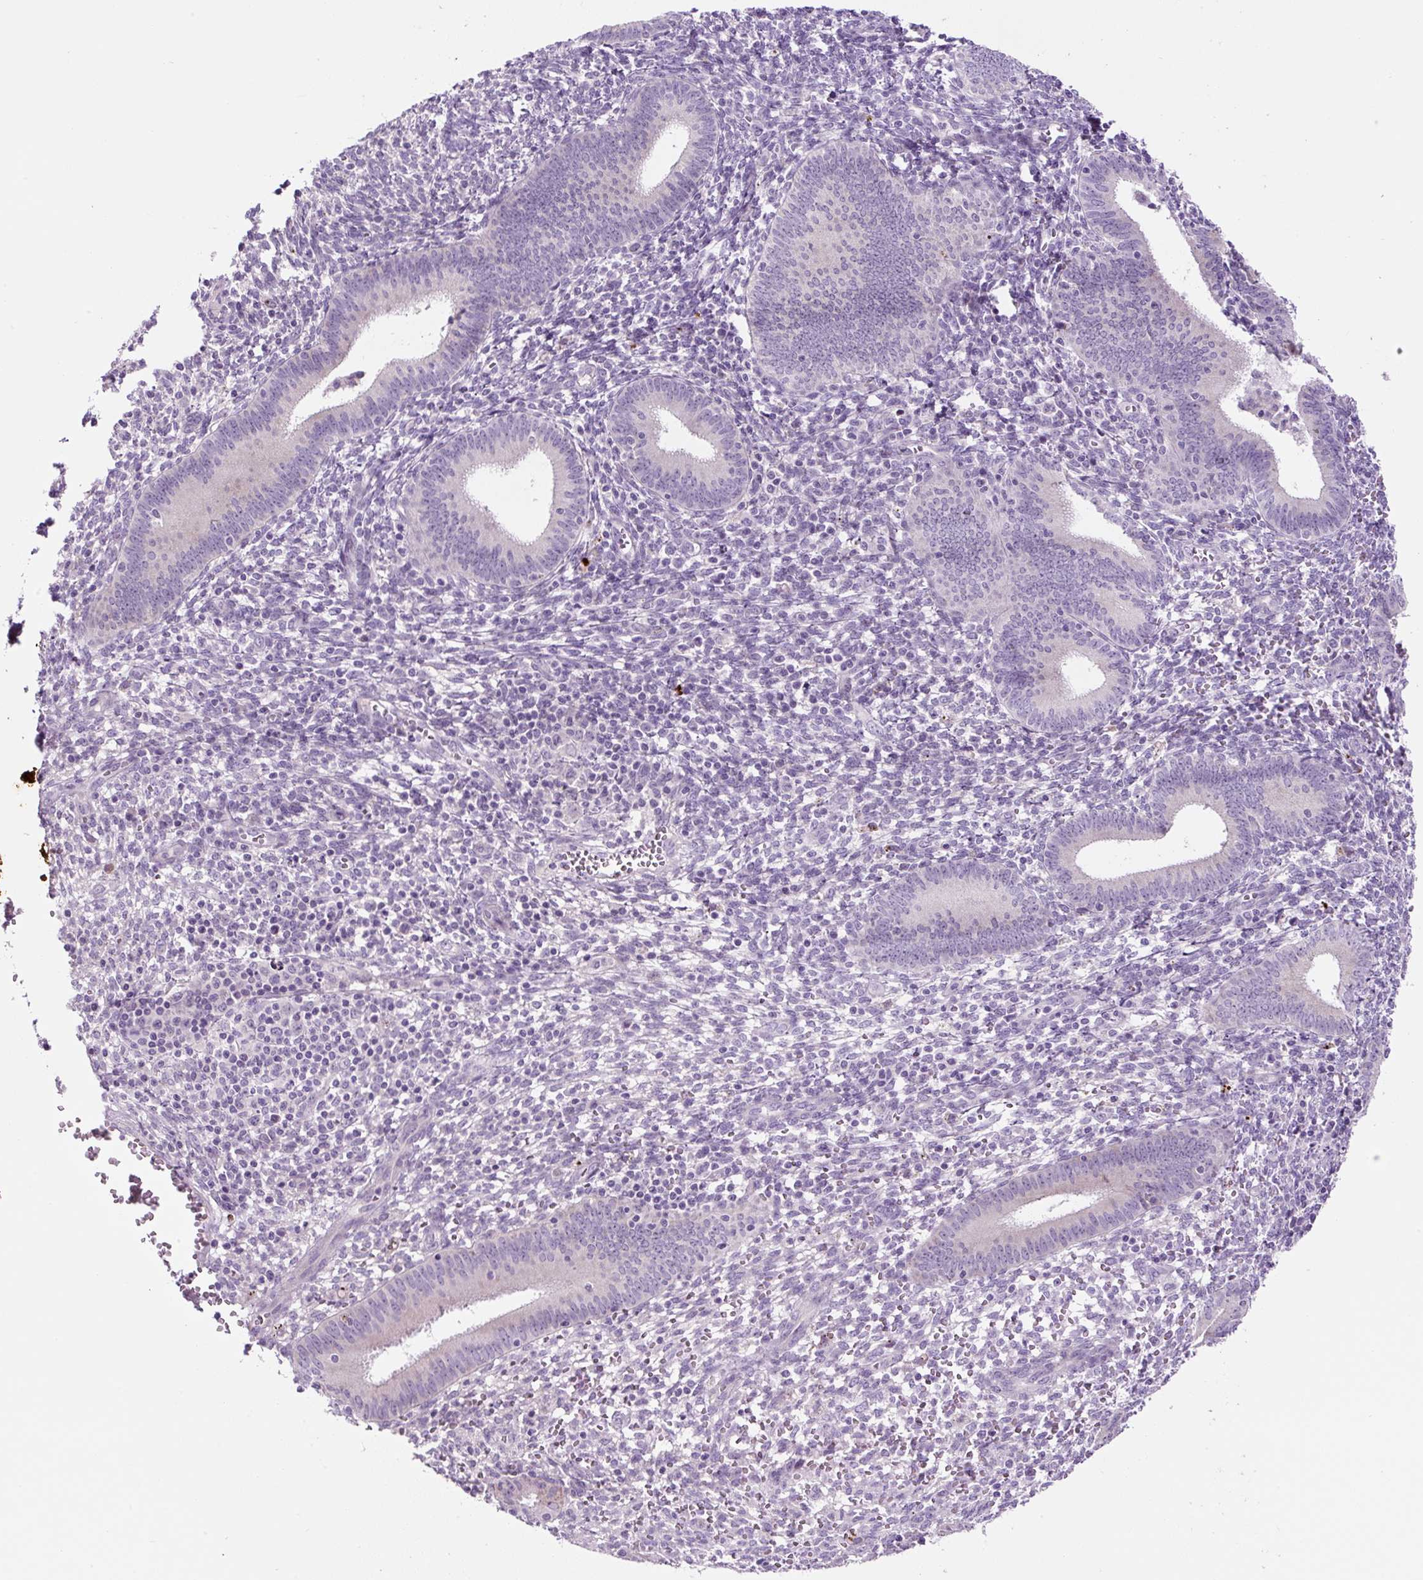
{"staining": {"intensity": "negative", "quantity": "none", "location": "none"}, "tissue": "endometrium", "cell_type": "Cells in endometrial stroma", "image_type": "normal", "snomed": [{"axis": "morphology", "description": "Normal tissue, NOS"}, {"axis": "topography", "description": "Endometrium"}], "caption": "Cells in endometrial stroma are negative for brown protein staining in normal endometrium. (DAB immunohistochemistry, high magnification).", "gene": "OGDHL", "patient": {"sex": "female", "age": 41}}